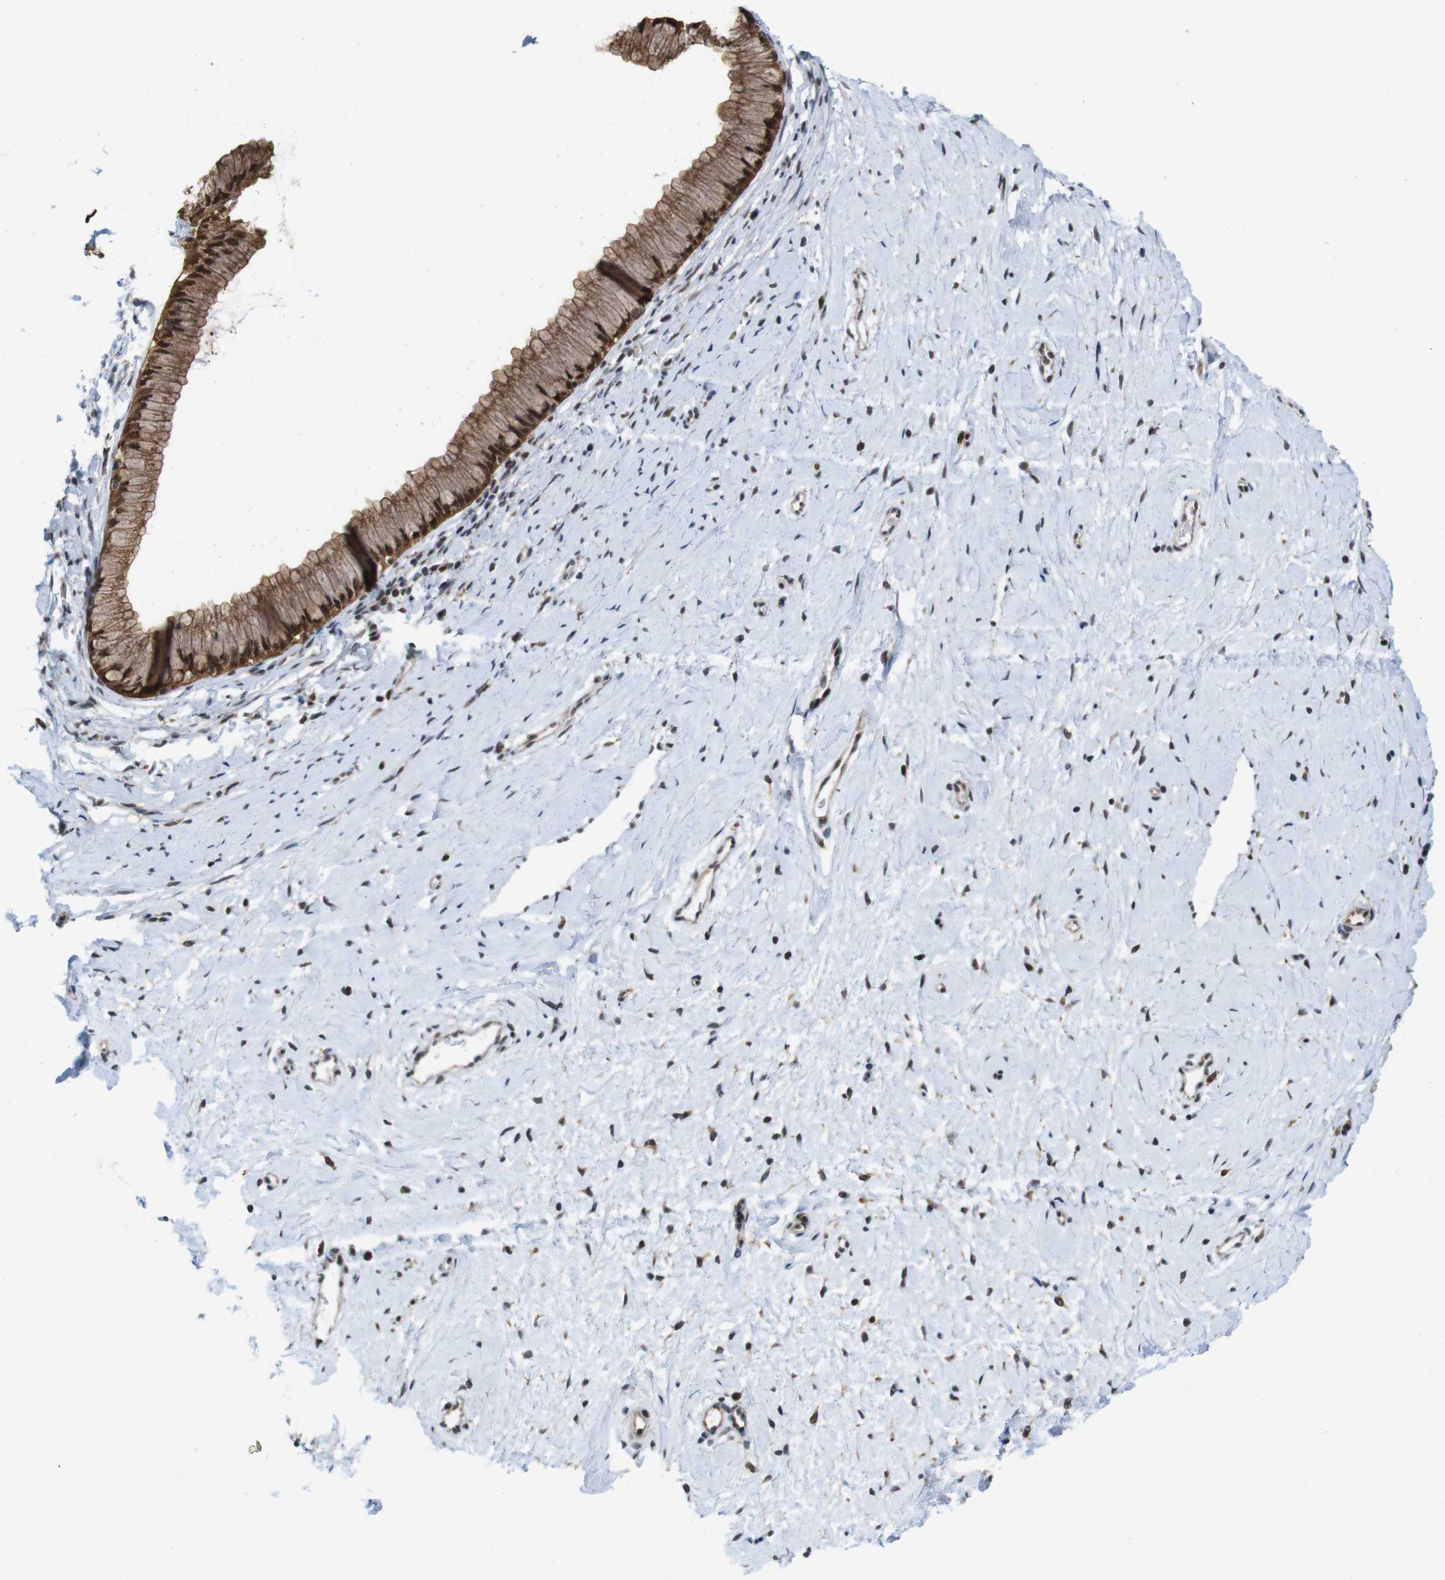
{"staining": {"intensity": "strong", "quantity": ">75%", "location": "cytoplasmic/membranous,nuclear"}, "tissue": "cervix", "cell_type": "Glandular cells", "image_type": "normal", "snomed": [{"axis": "morphology", "description": "Normal tissue, NOS"}, {"axis": "topography", "description": "Cervix"}], "caption": "This micrograph displays immunohistochemistry (IHC) staining of benign human cervix, with high strong cytoplasmic/membranous,nuclear positivity in approximately >75% of glandular cells.", "gene": "PNMA8A", "patient": {"sex": "female", "age": 39}}